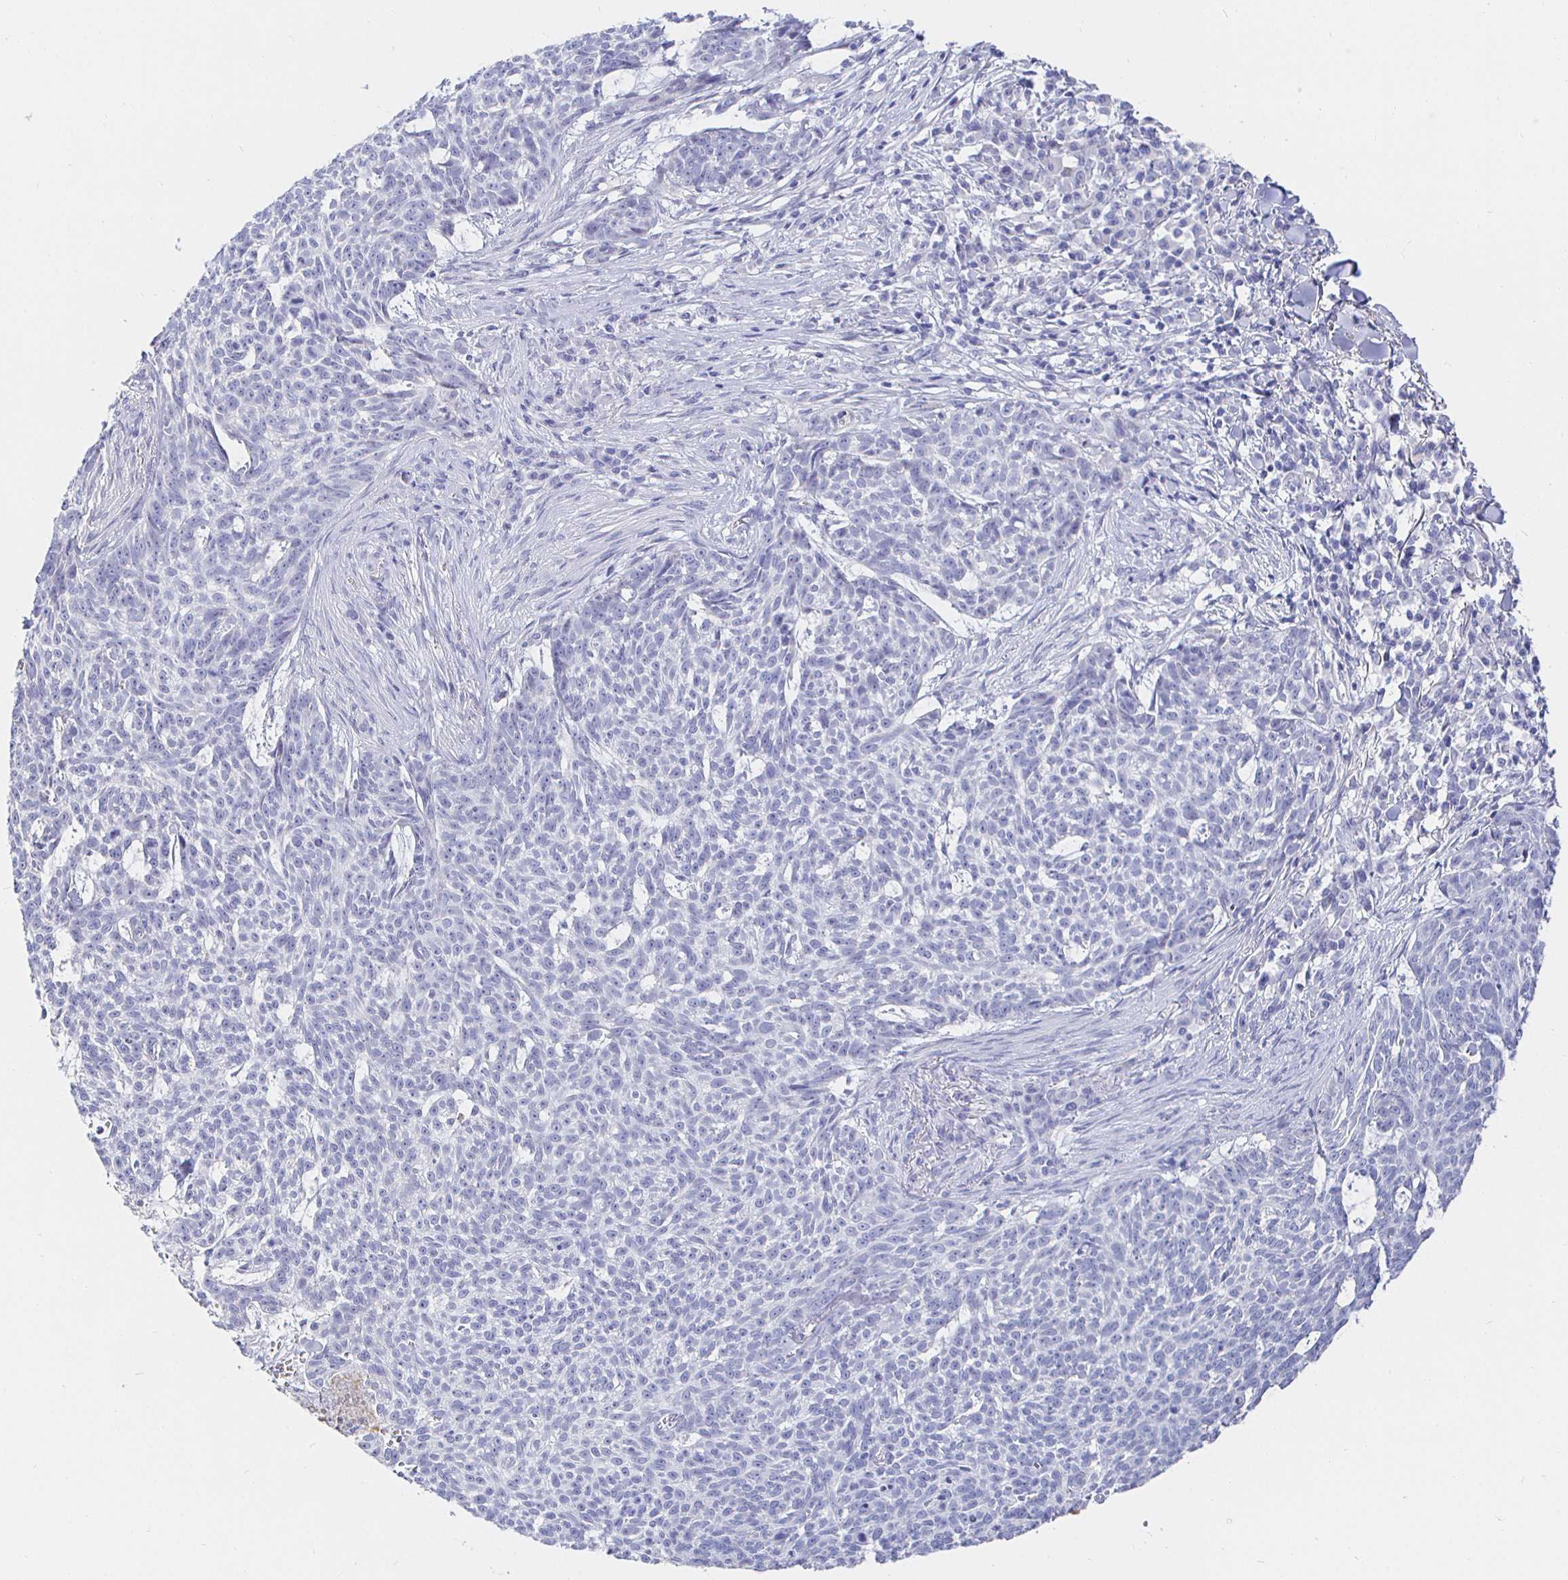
{"staining": {"intensity": "negative", "quantity": "none", "location": "none"}, "tissue": "skin cancer", "cell_type": "Tumor cells", "image_type": "cancer", "snomed": [{"axis": "morphology", "description": "Basal cell carcinoma"}, {"axis": "topography", "description": "Skin"}], "caption": "Micrograph shows no significant protein staining in tumor cells of skin cancer (basal cell carcinoma). (Immunohistochemistry (ihc), brightfield microscopy, high magnification).", "gene": "CR2", "patient": {"sex": "female", "age": 93}}